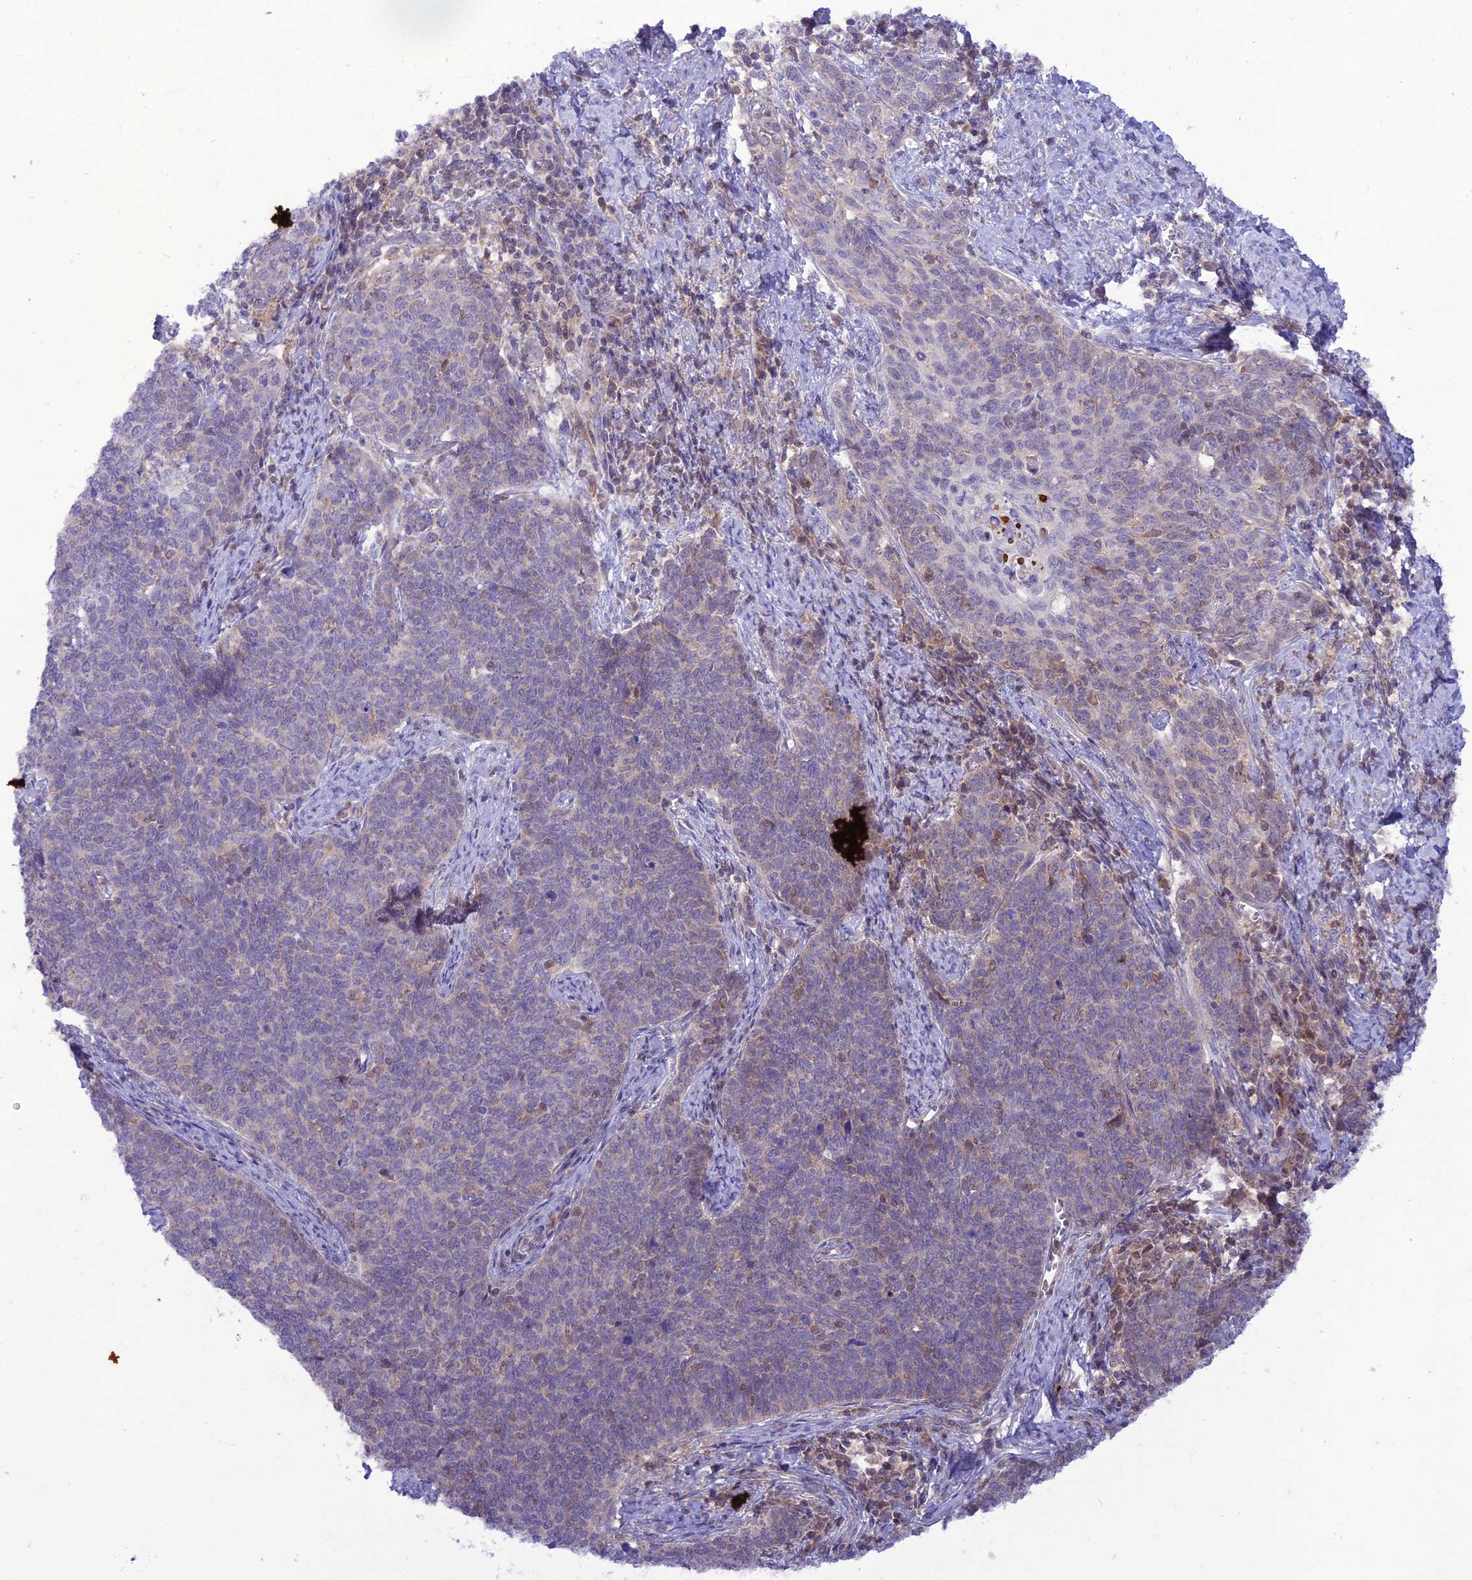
{"staining": {"intensity": "negative", "quantity": "none", "location": "none"}, "tissue": "cervical cancer", "cell_type": "Tumor cells", "image_type": "cancer", "snomed": [{"axis": "morphology", "description": "Squamous cell carcinoma, NOS"}, {"axis": "topography", "description": "Cervix"}], "caption": "A micrograph of cervical squamous cell carcinoma stained for a protein exhibits no brown staining in tumor cells.", "gene": "NDUFC1", "patient": {"sex": "female", "age": 39}}